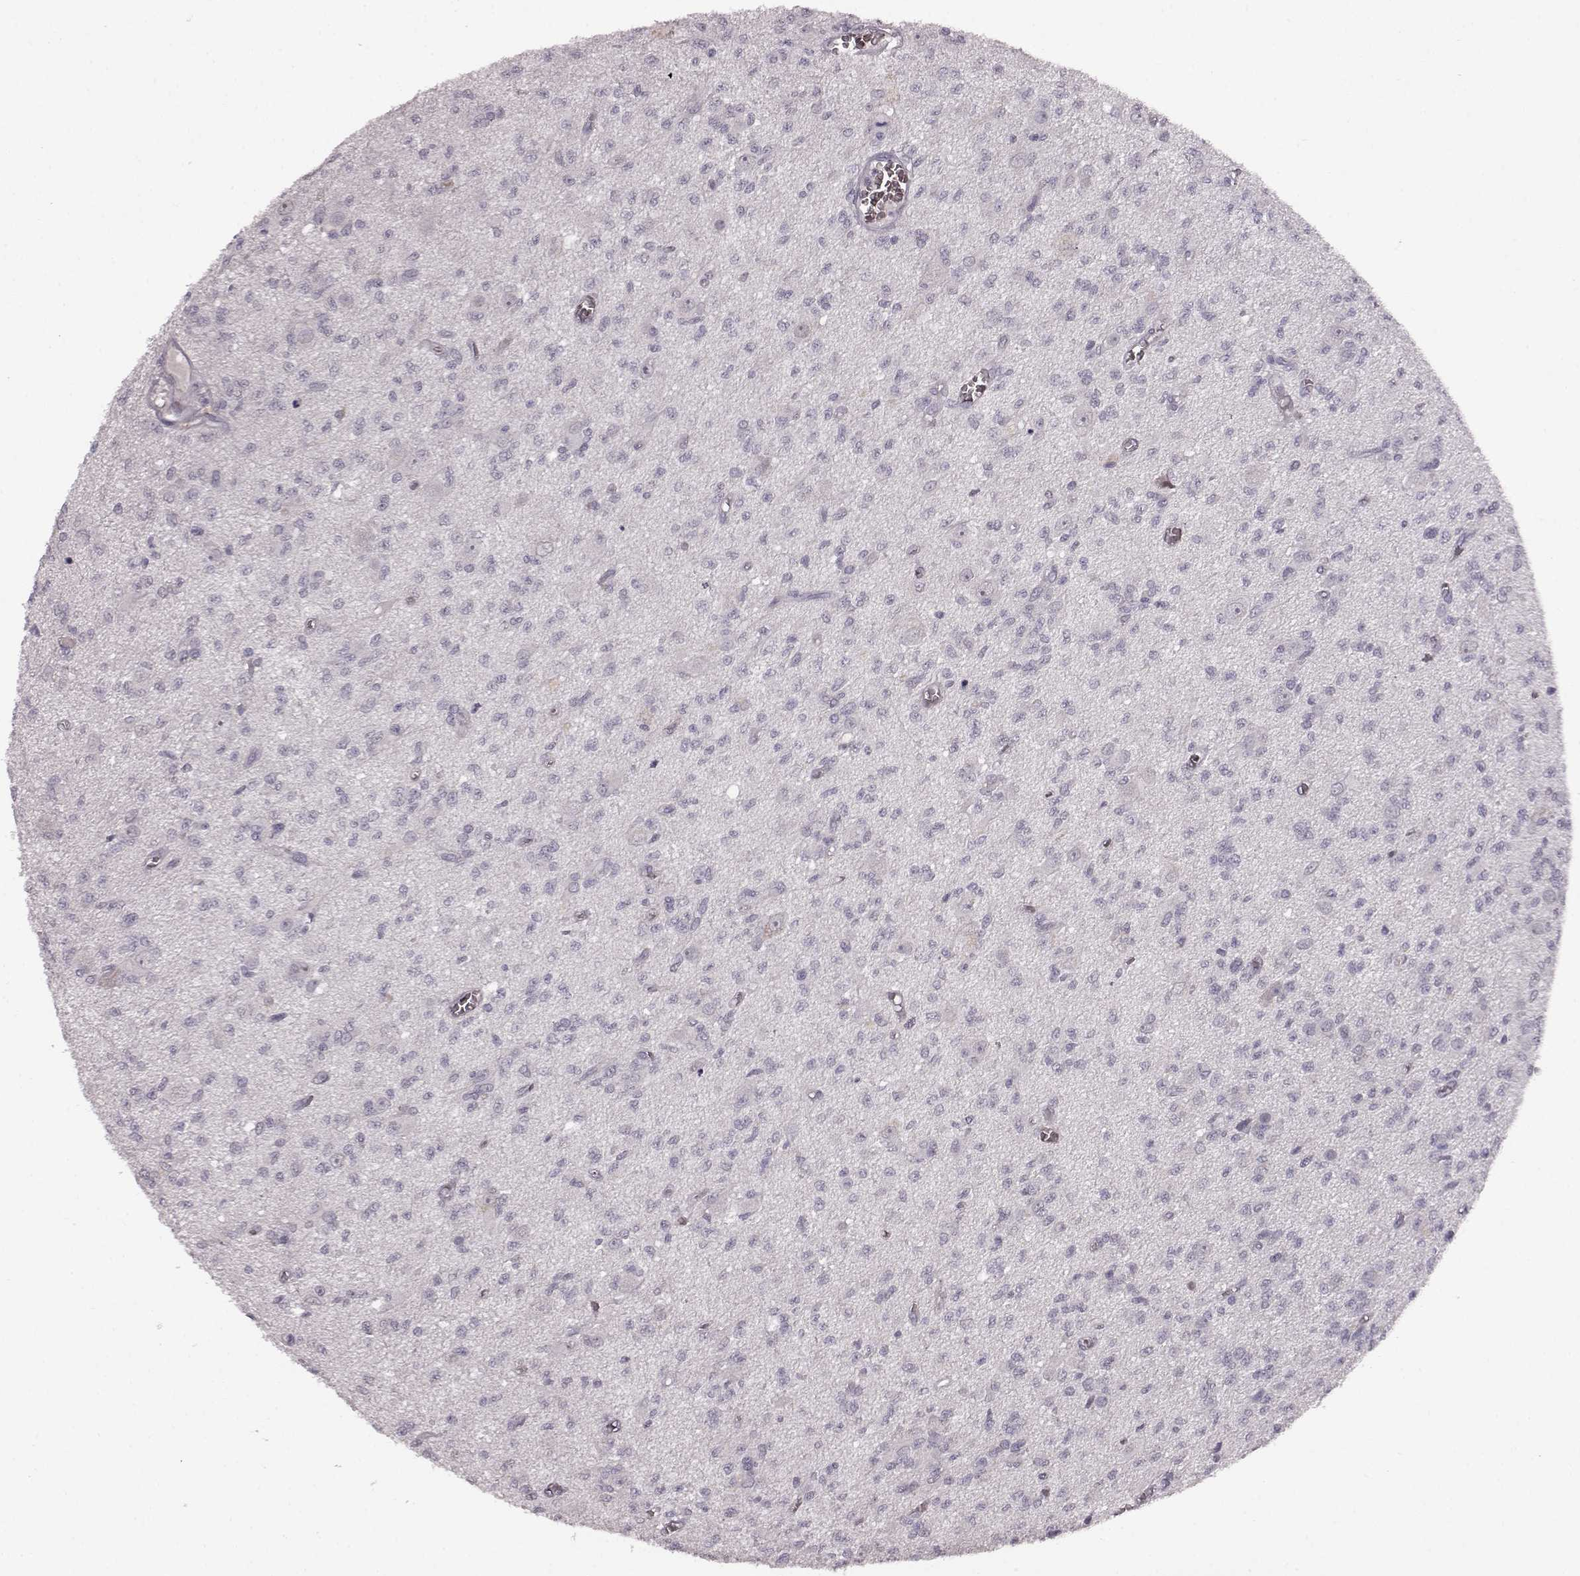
{"staining": {"intensity": "negative", "quantity": "none", "location": "none"}, "tissue": "glioma", "cell_type": "Tumor cells", "image_type": "cancer", "snomed": [{"axis": "morphology", "description": "Glioma, malignant, Low grade"}, {"axis": "topography", "description": "Brain"}], "caption": "An image of human glioma is negative for staining in tumor cells.", "gene": "PROP1", "patient": {"sex": "male", "age": 64}}